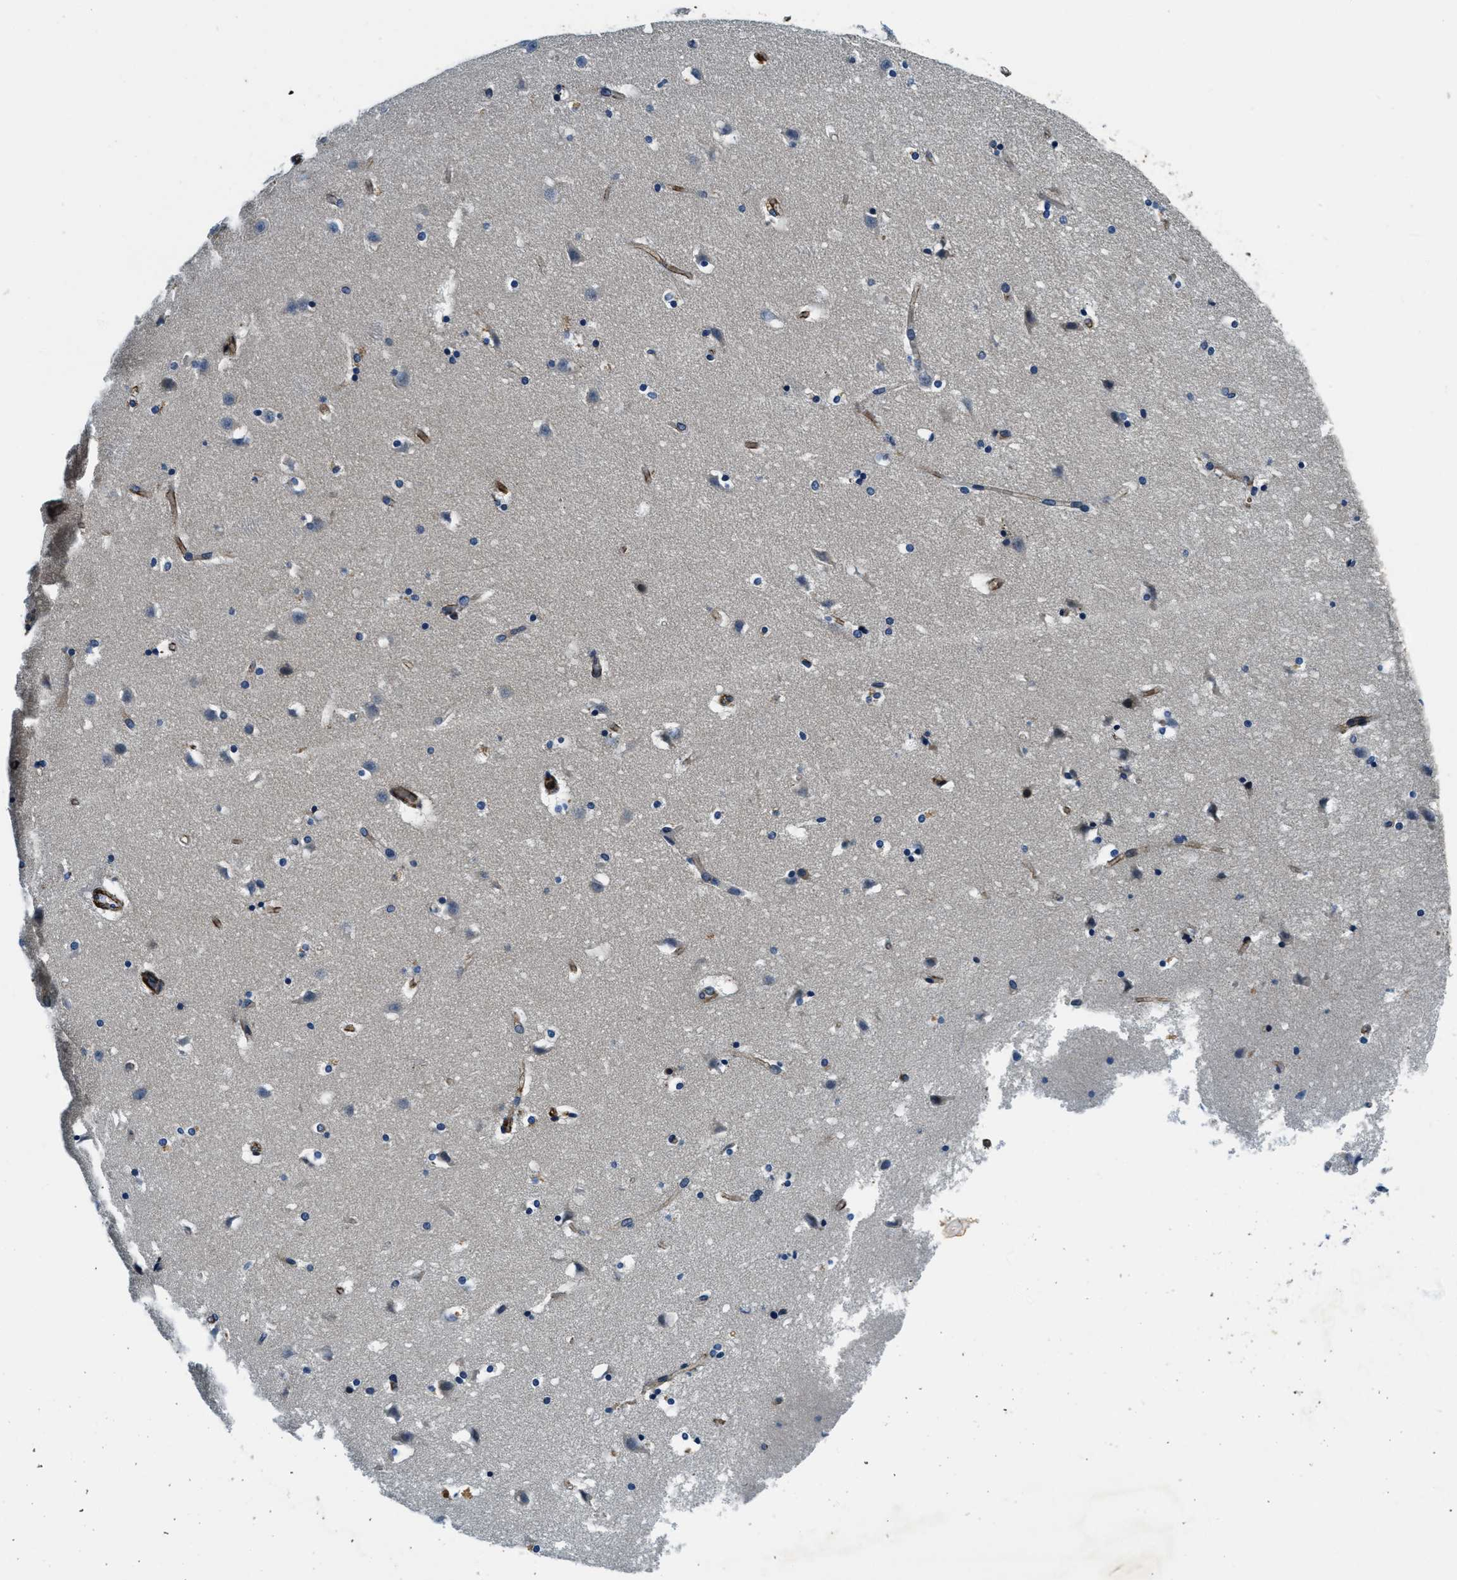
{"staining": {"intensity": "moderate", "quantity": "<25%", "location": "cytoplasmic/membranous"}, "tissue": "caudate", "cell_type": "Glial cells", "image_type": "normal", "snomed": [{"axis": "morphology", "description": "Normal tissue, NOS"}, {"axis": "topography", "description": "Lateral ventricle wall"}], "caption": "Moderate cytoplasmic/membranous expression is seen in approximately <25% of glial cells in unremarkable caudate. (DAB IHC with brightfield microscopy, high magnification).", "gene": "GNS", "patient": {"sex": "male", "age": 45}}